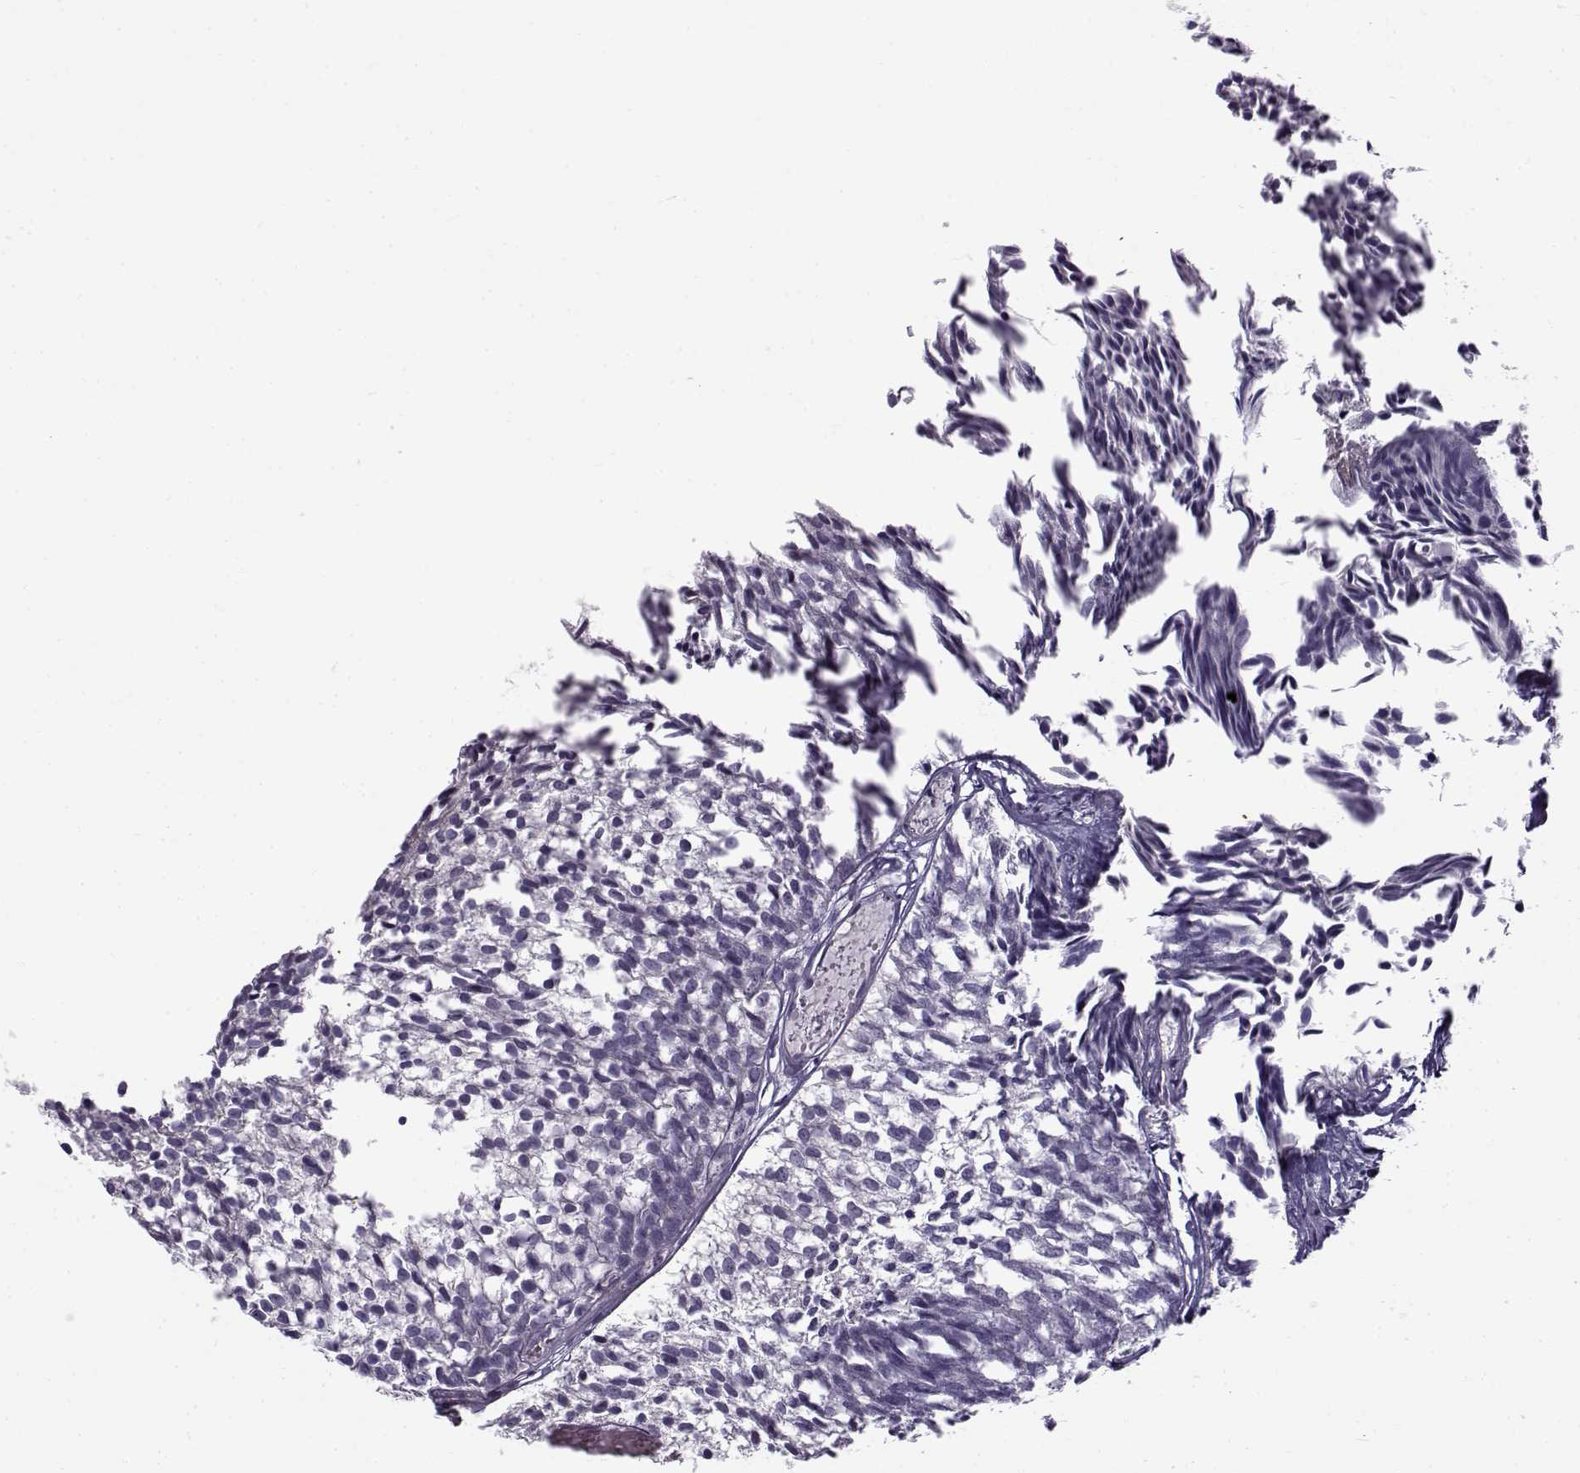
{"staining": {"intensity": "negative", "quantity": "none", "location": "none"}, "tissue": "urothelial cancer", "cell_type": "Tumor cells", "image_type": "cancer", "snomed": [{"axis": "morphology", "description": "Urothelial carcinoma, Low grade"}, {"axis": "topography", "description": "Urinary bladder"}], "caption": "IHC photomicrograph of neoplastic tissue: urothelial cancer stained with DAB (3,3'-diaminobenzidine) shows no significant protein expression in tumor cells.", "gene": "TEX55", "patient": {"sex": "male", "age": 63}}